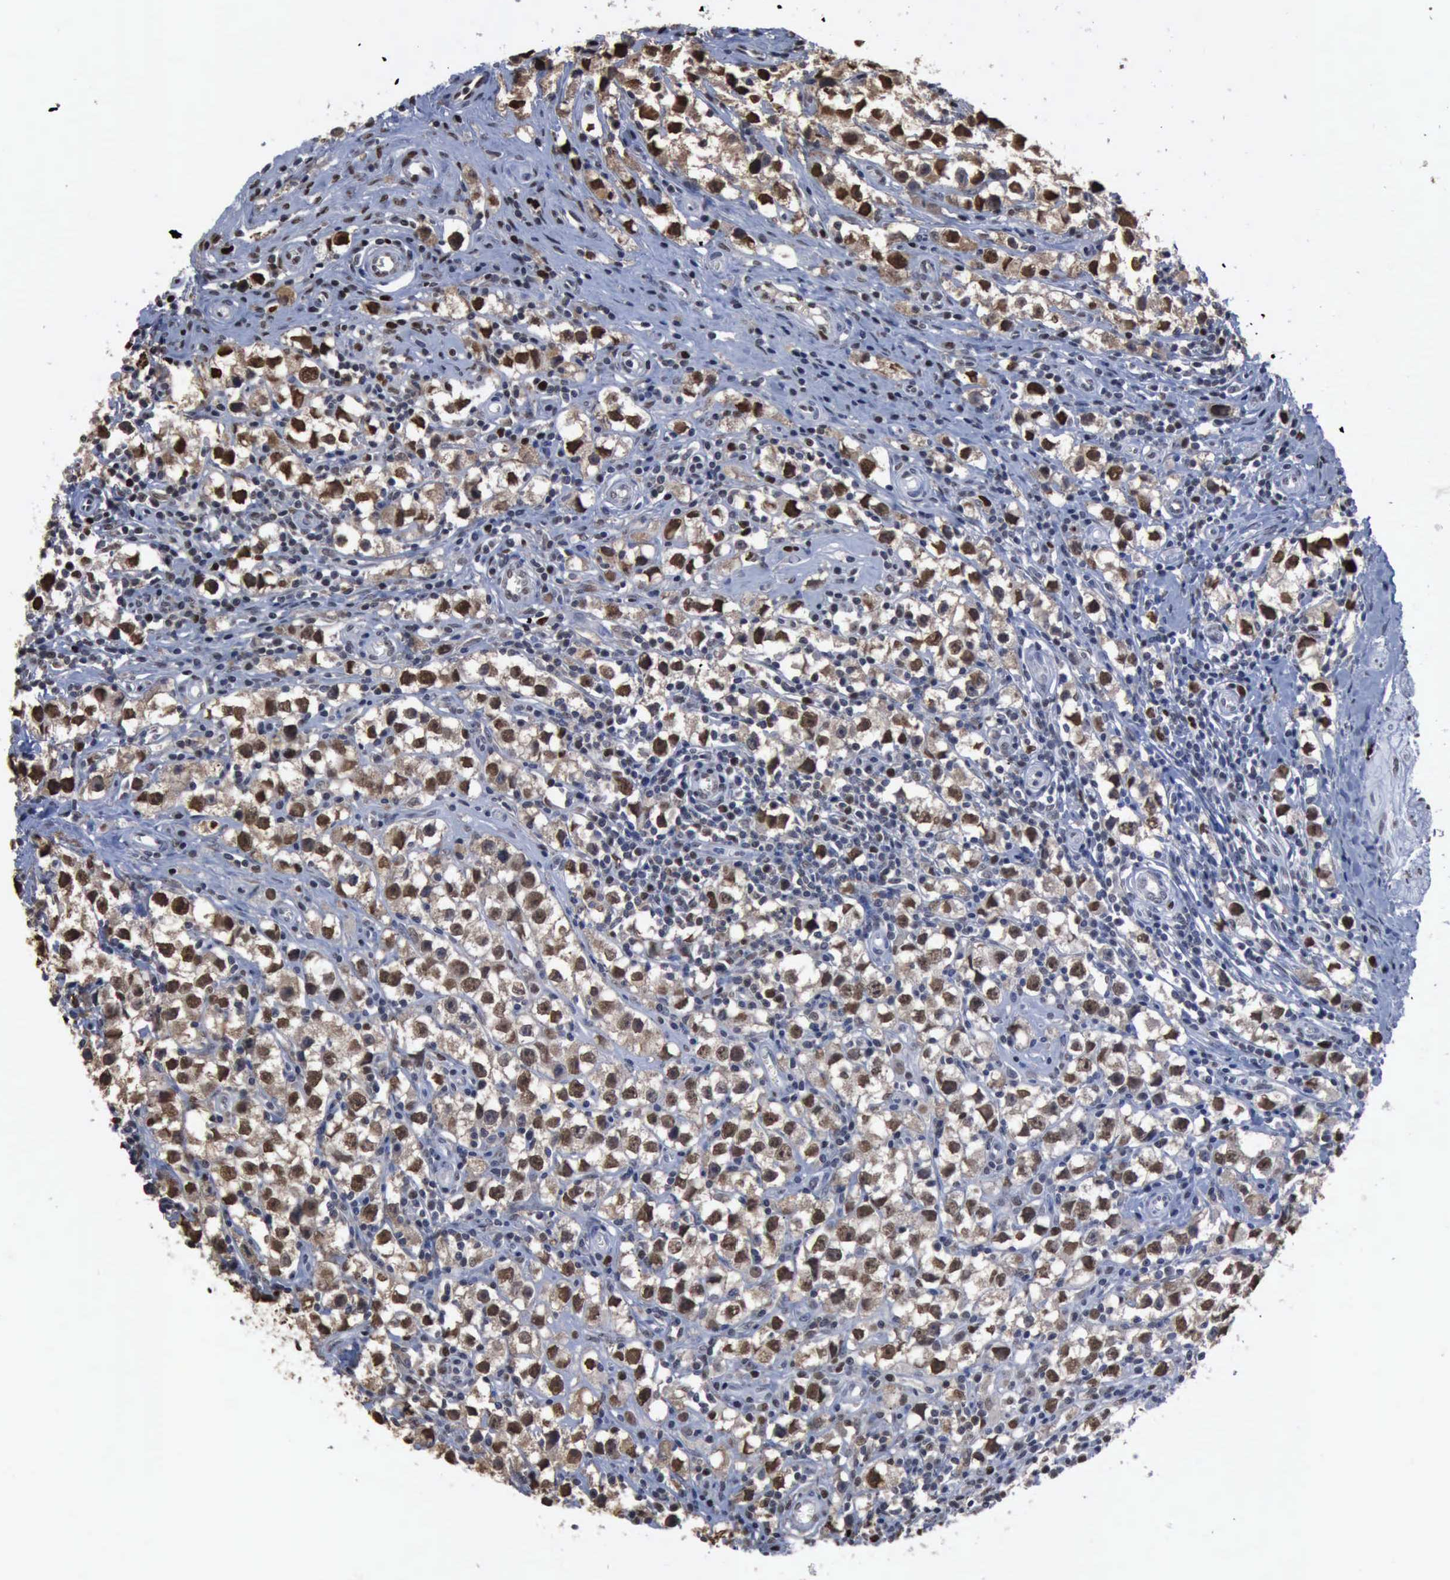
{"staining": {"intensity": "moderate", "quantity": "25%-75%", "location": "nuclear"}, "tissue": "testis cancer", "cell_type": "Tumor cells", "image_type": "cancer", "snomed": [{"axis": "morphology", "description": "Seminoma, NOS"}, {"axis": "topography", "description": "Testis"}], "caption": "DAB (3,3'-diaminobenzidine) immunohistochemical staining of human testis cancer (seminoma) exhibits moderate nuclear protein positivity in about 25%-75% of tumor cells.", "gene": "PCNA", "patient": {"sex": "male", "age": 35}}